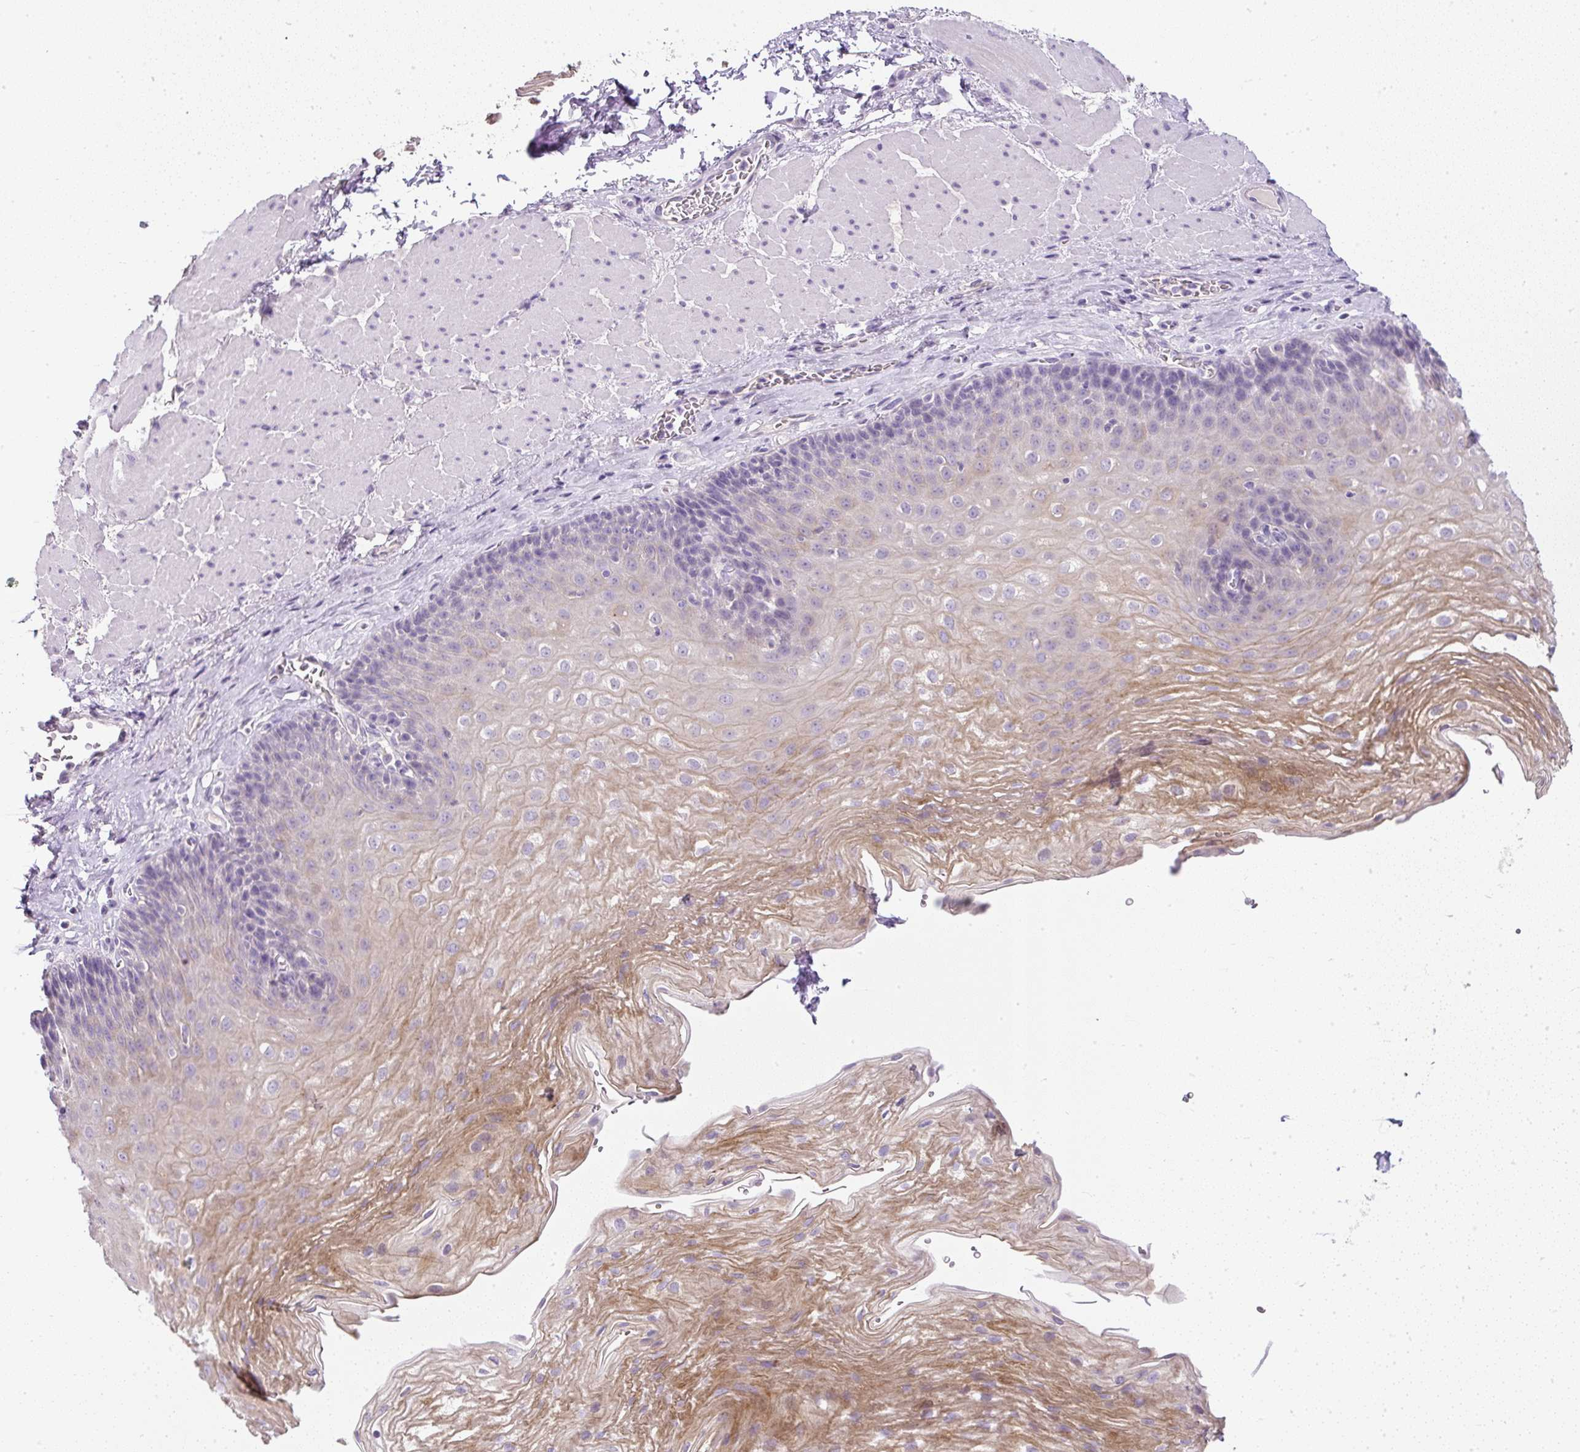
{"staining": {"intensity": "moderate", "quantity": "<25%", "location": "cytoplasmic/membranous"}, "tissue": "esophagus", "cell_type": "Squamous epithelial cells", "image_type": "normal", "snomed": [{"axis": "morphology", "description": "Normal tissue, NOS"}, {"axis": "topography", "description": "Esophagus"}], "caption": "The immunohistochemical stain highlights moderate cytoplasmic/membranous staining in squamous epithelial cells of unremarkable esophagus. (DAB (3,3'-diaminobenzidine) = brown stain, brightfield microscopy at high magnification).", "gene": "COL9A2", "patient": {"sex": "female", "age": 66}}